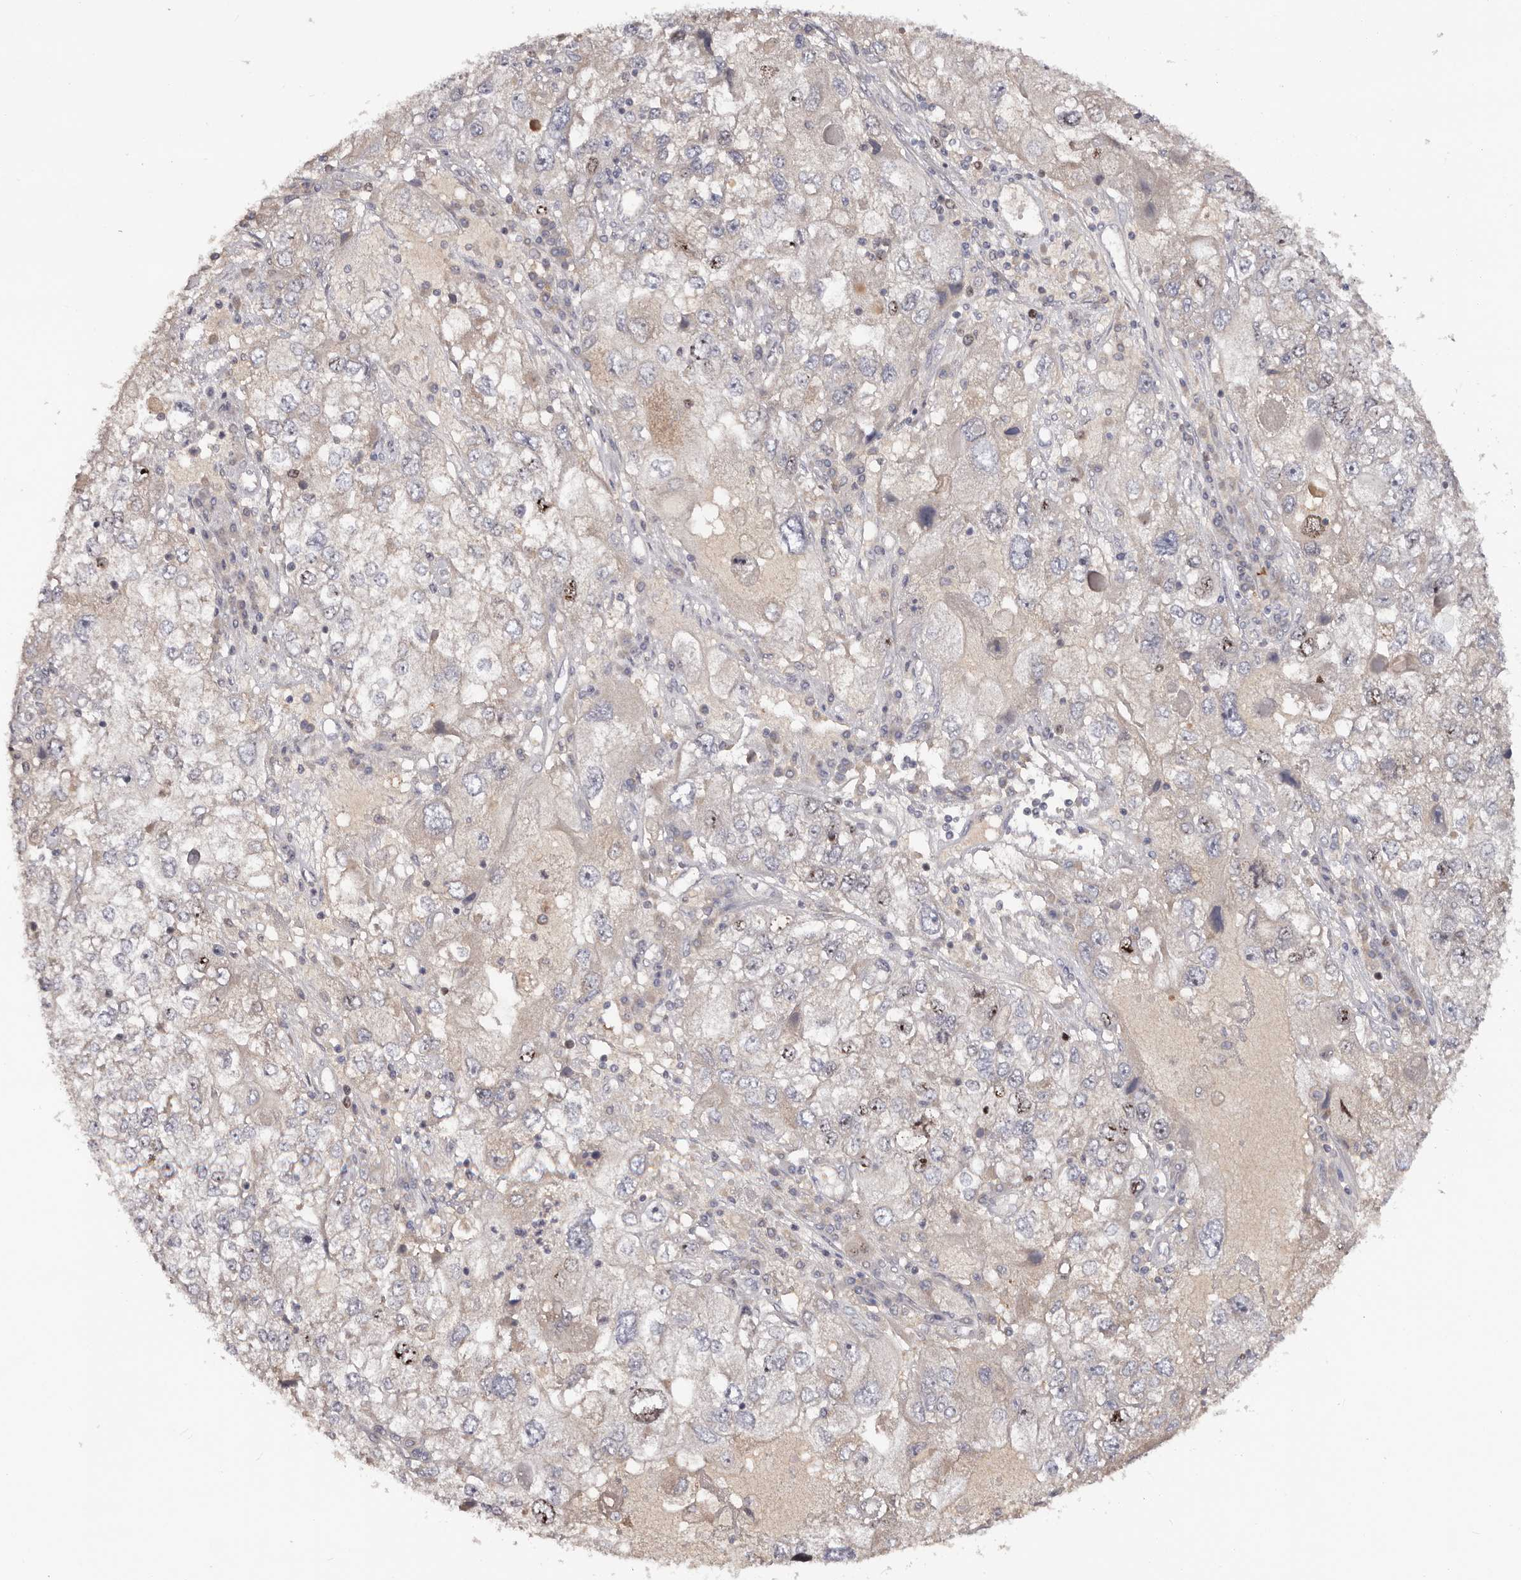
{"staining": {"intensity": "strong", "quantity": "<25%", "location": "nuclear"}, "tissue": "endometrial cancer", "cell_type": "Tumor cells", "image_type": "cancer", "snomed": [{"axis": "morphology", "description": "Adenocarcinoma, NOS"}, {"axis": "topography", "description": "Endometrium"}], "caption": "Tumor cells exhibit strong nuclear staining in approximately <25% of cells in endometrial cancer (adenocarcinoma).", "gene": "CCDC190", "patient": {"sex": "female", "age": 49}}